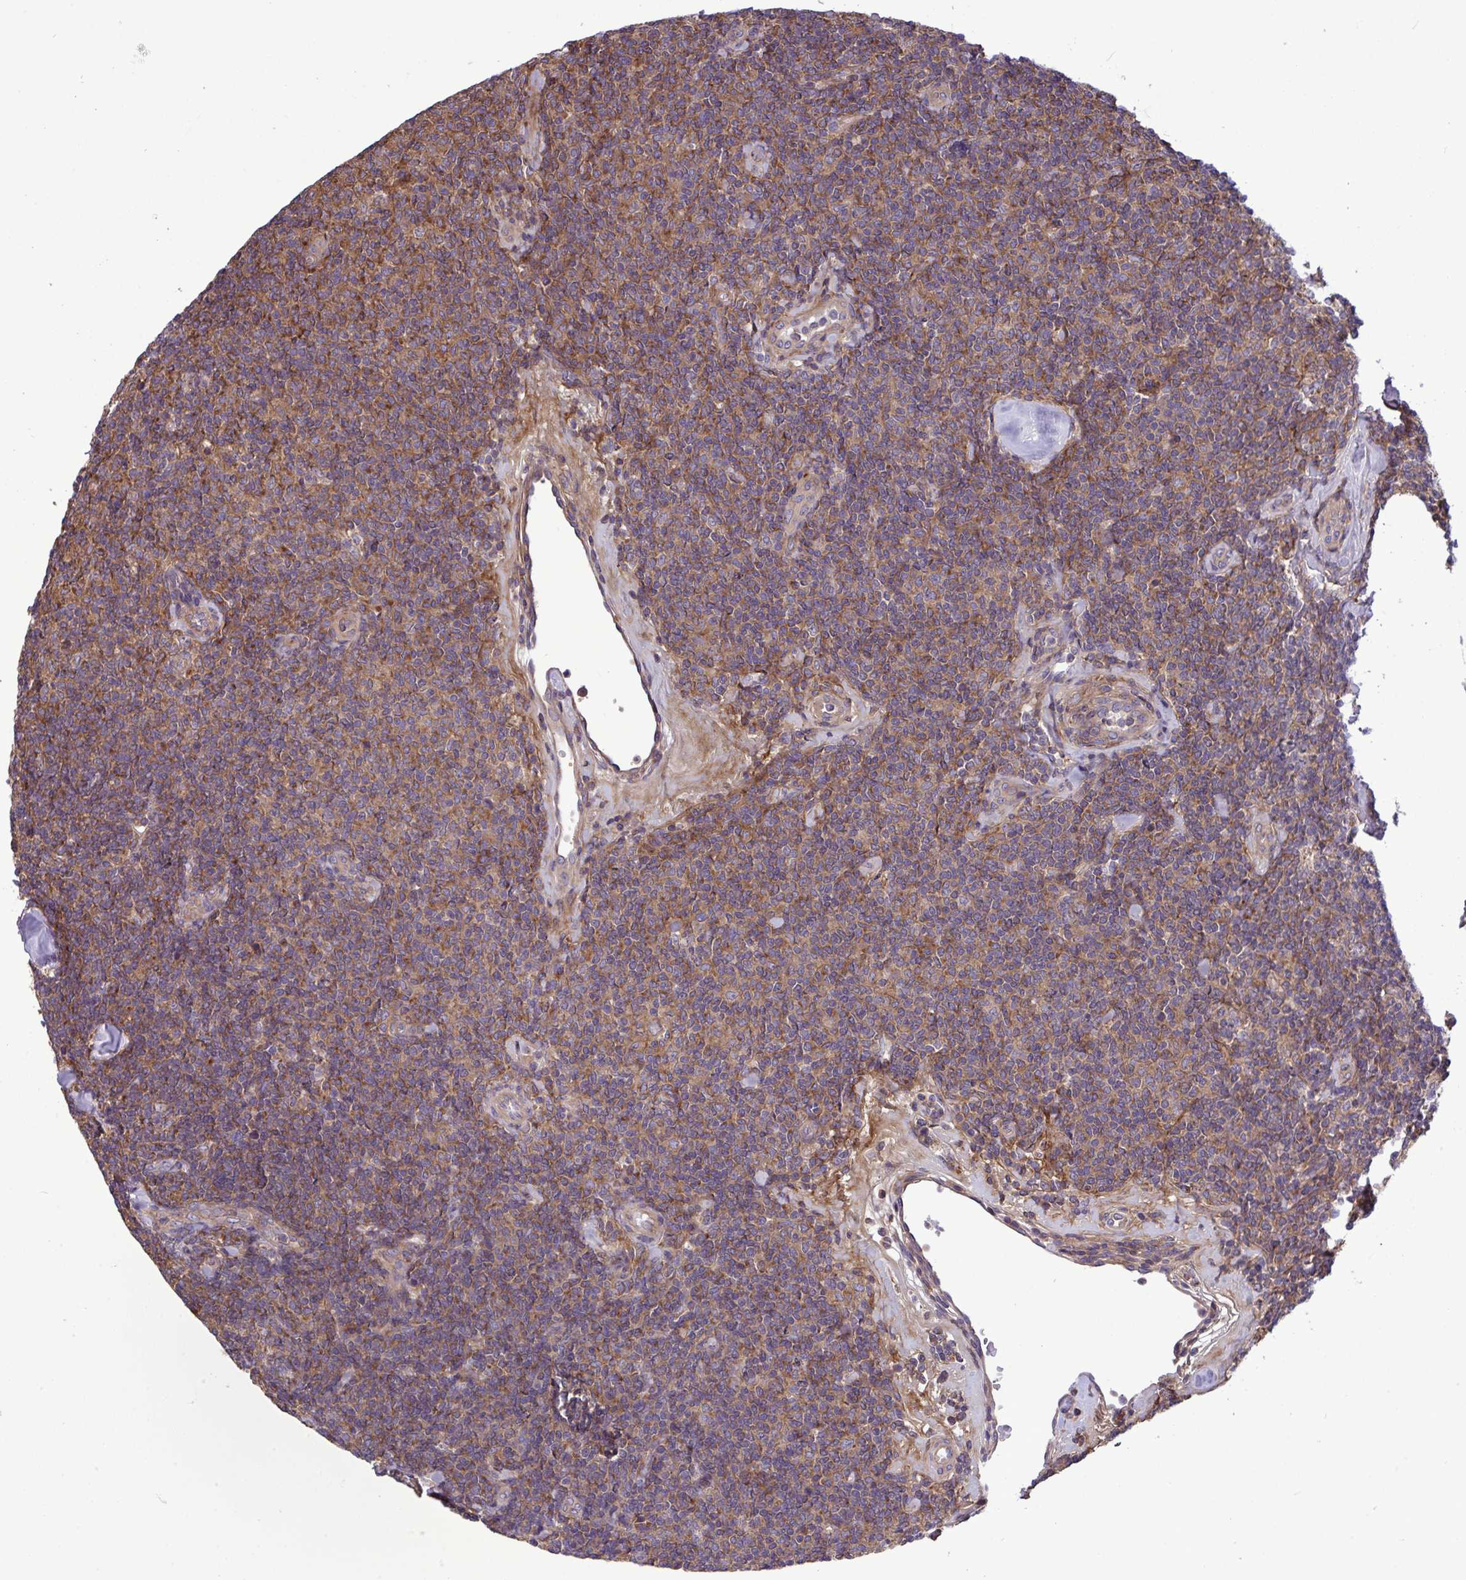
{"staining": {"intensity": "moderate", "quantity": ">75%", "location": "cytoplasmic/membranous"}, "tissue": "lymphoma", "cell_type": "Tumor cells", "image_type": "cancer", "snomed": [{"axis": "morphology", "description": "Malignant lymphoma, non-Hodgkin's type, Low grade"}, {"axis": "topography", "description": "Lymph node"}], "caption": "About >75% of tumor cells in low-grade malignant lymphoma, non-Hodgkin's type display moderate cytoplasmic/membranous protein positivity as visualized by brown immunohistochemical staining.", "gene": "GRB14", "patient": {"sex": "female", "age": 56}}